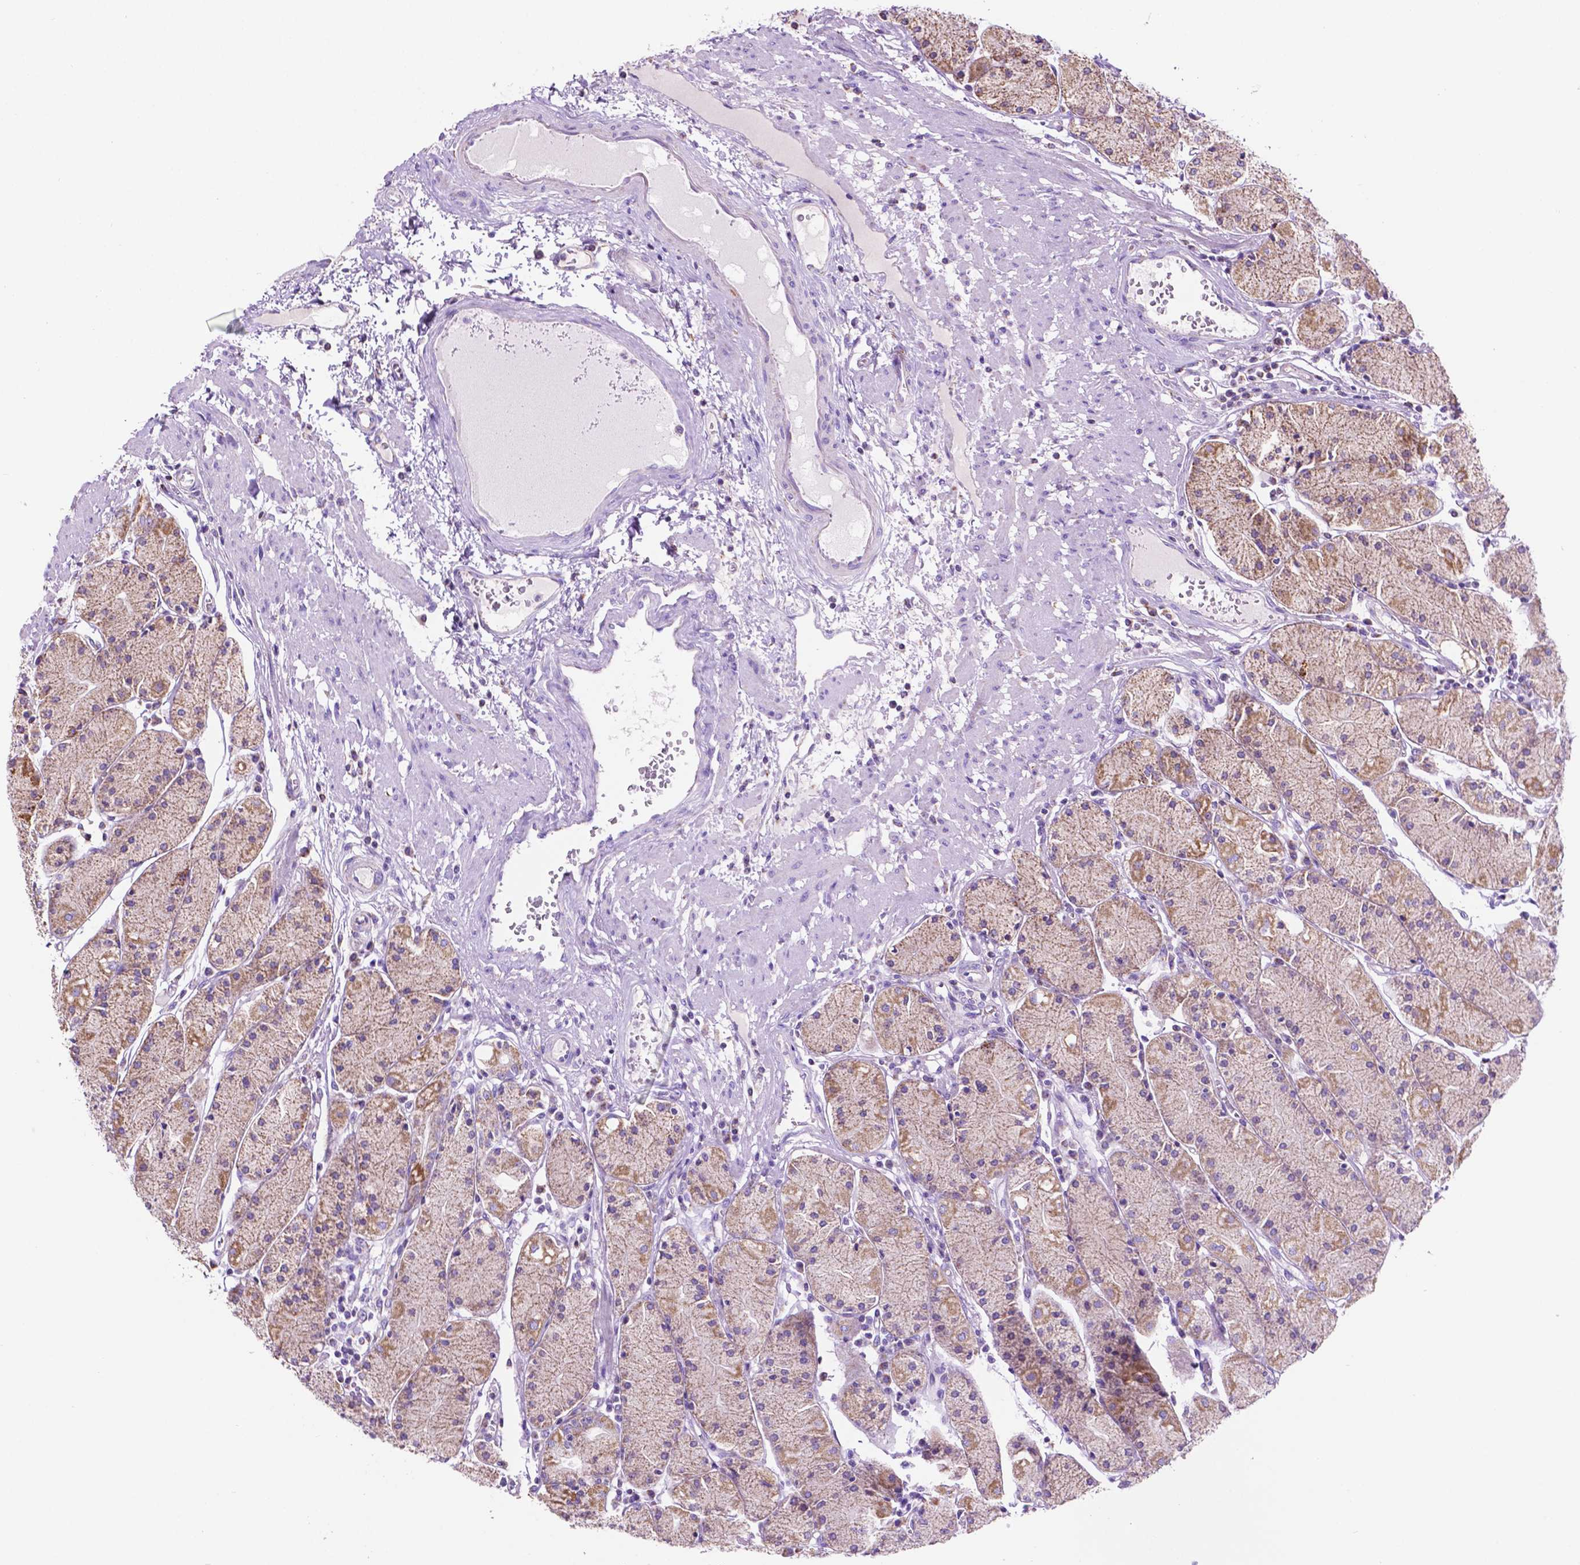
{"staining": {"intensity": "moderate", "quantity": ">75%", "location": "cytoplasmic/membranous"}, "tissue": "stomach", "cell_type": "Glandular cells", "image_type": "normal", "snomed": [{"axis": "morphology", "description": "Normal tissue, NOS"}, {"axis": "topography", "description": "Stomach, upper"}], "caption": "This is an image of immunohistochemistry (IHC) staining of unremarkable stomach, which shows moderate positivity in the cytoplasmic/membranous of glandular cells.", "gene": "GDPD5", "patient": {"sex": "male", "age": 69}}